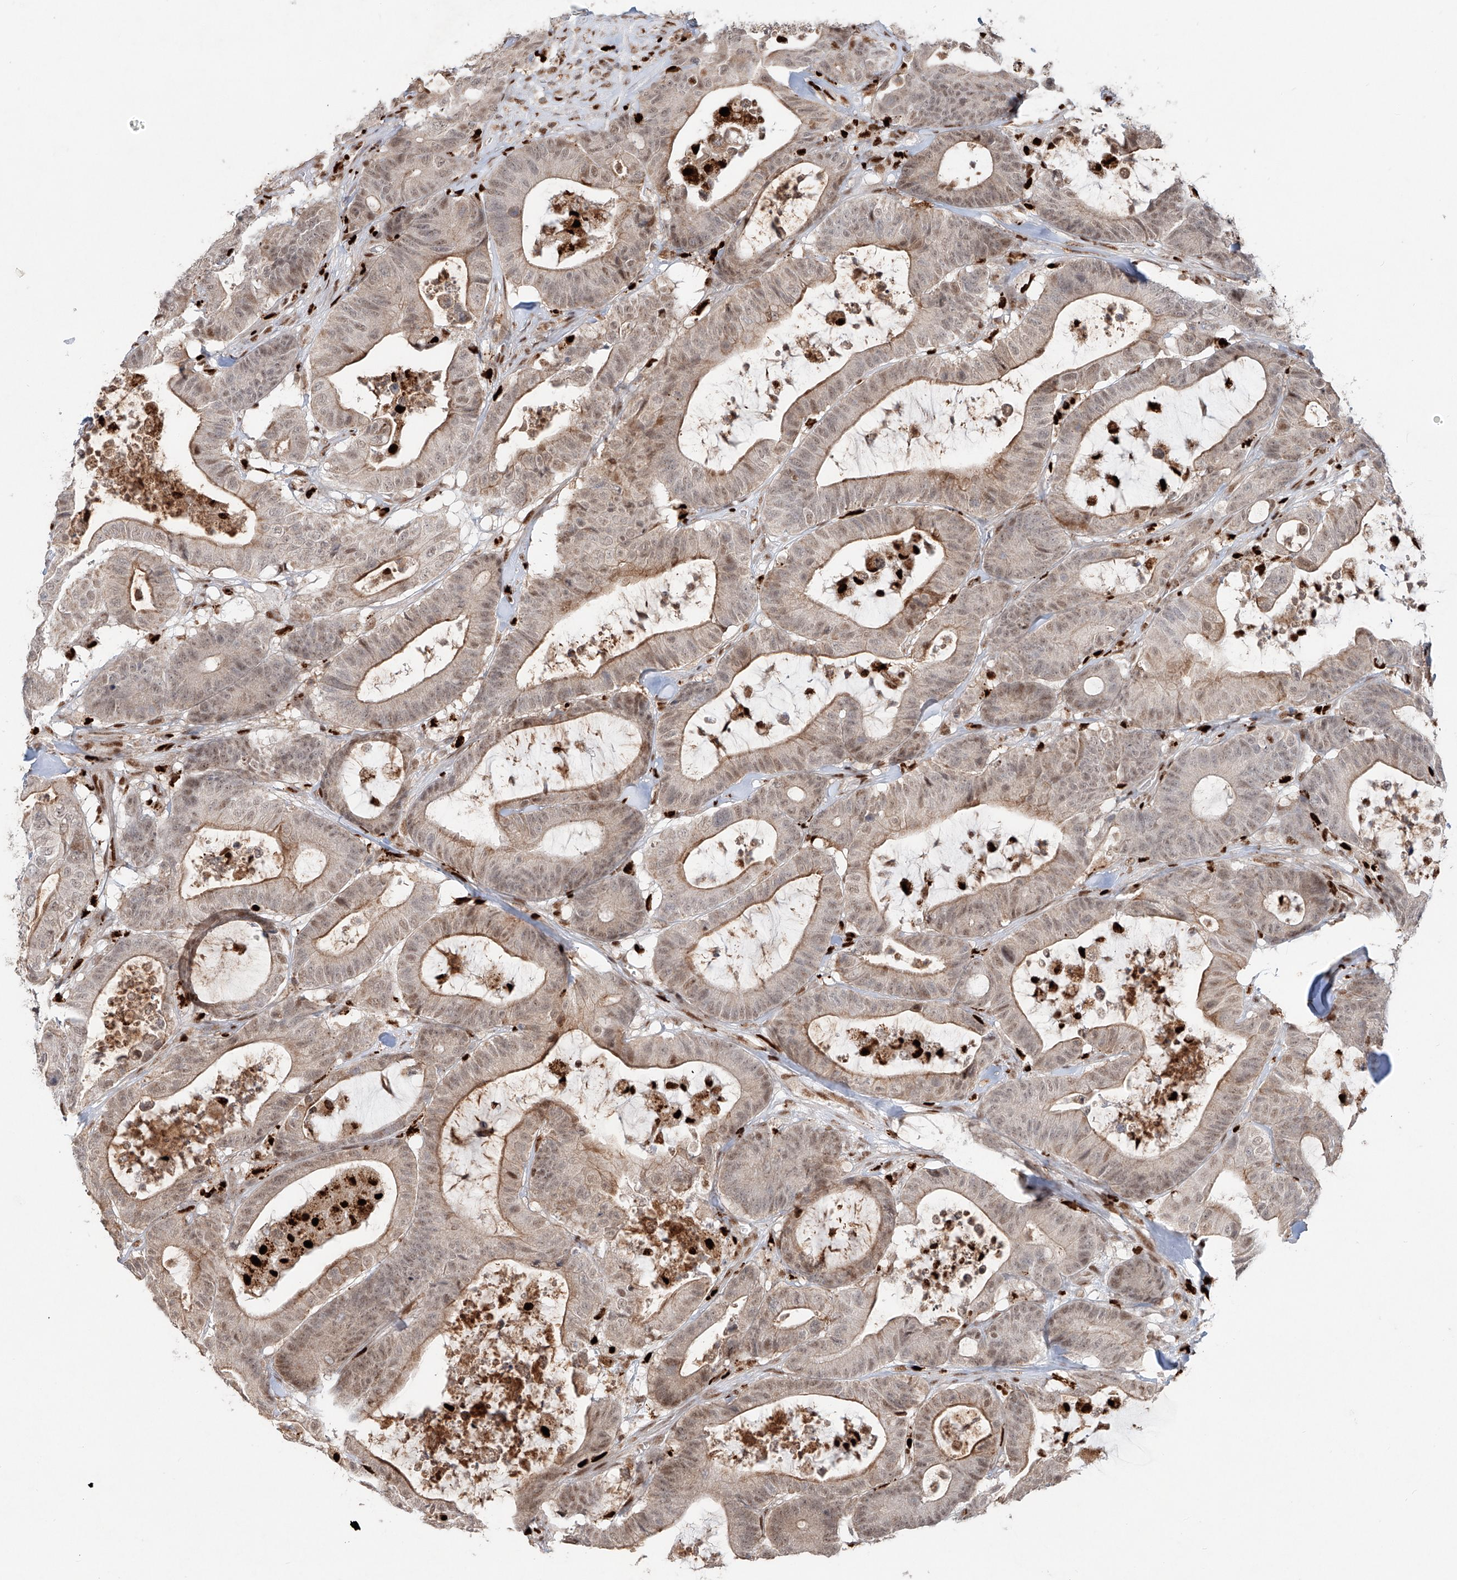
{"staining": {"intensity": "moderate", "quantity": "25%-75%", "location": "cytoplasmic/membranous,nuclear"}, "tissue": "colorectal cancer", "cell_type": "Tumor cells", "image_type": "cancer", "snomed": [{"axis": "morphology", "description": "Adenocarcinoma, NOS"}, {"axis": "topography", "description": "Colon"}], "caption": "Approximately 25%-75% of tumor cells in adenocarcinoma (colorectal) exhibit moderate cytoplasmic/membranous and nuclear protein staining as visualized by brown immunohistochemical staining.", "gene": "DZIP1L", "patient": {"sex": "female", "age": 84}}